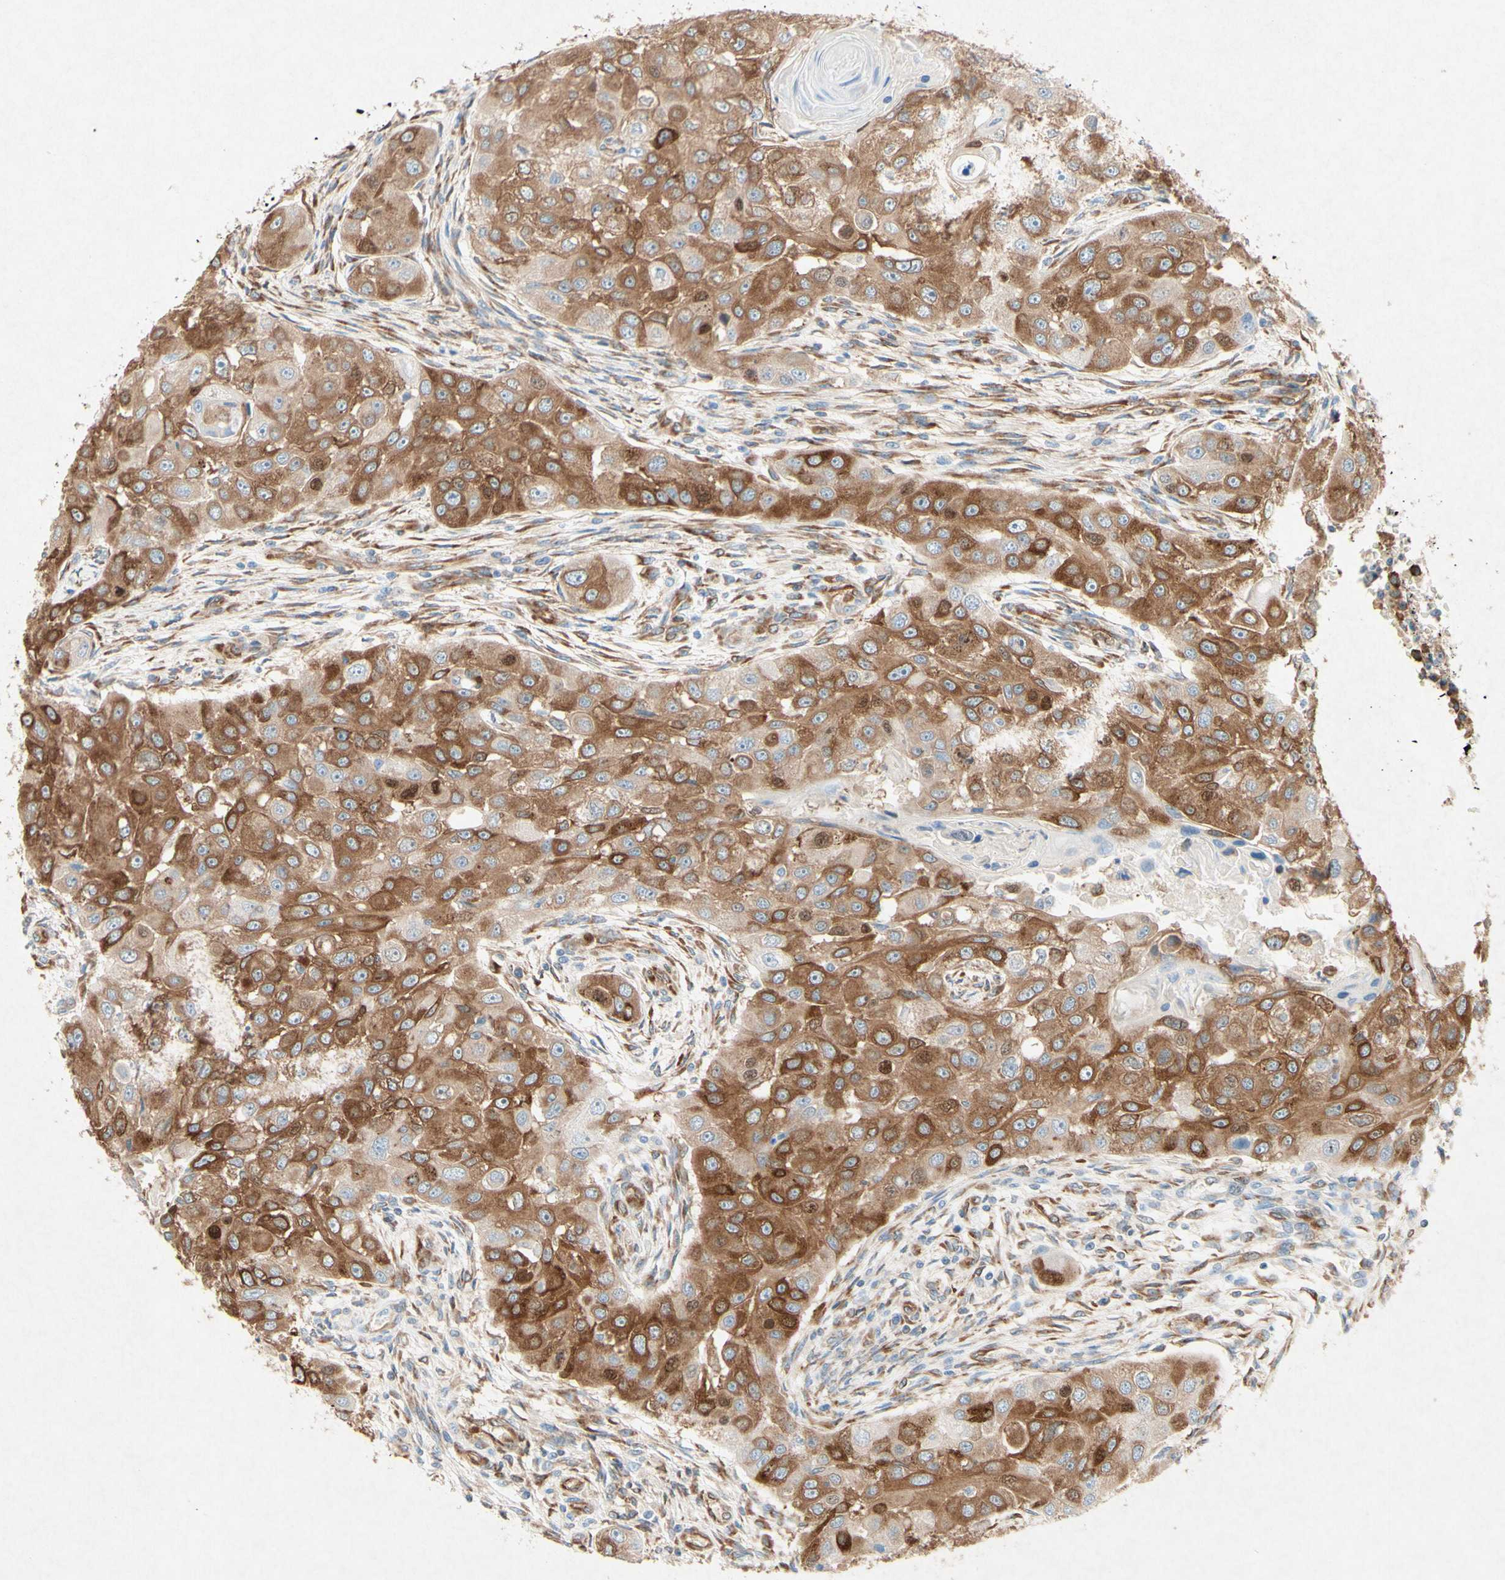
{"staining": {"intensity": "moderate", "quantity": ">75%", "location": "cytoplasmic/membranous"}, "tissue": "head and neck cancer", "cell_type": "Tumor cells", "image_type": "cancer", "snomed": [{"axis": "morphology", "description": "Normal tissue, NOS"}, {"axis": "morphology", "description": "Squamous cell carcinoma, NOS"}, {"axis": "topography", "description": "Skeletal muscle"}, {"axis": "topography", "description": "Head-Neck"}], "caption": "An image of head and neck cancer (squamous cell carcinoma) stained for a protein shows moderate cytoplasmic/membranous brown staining in tumor cells. The staining was performed using DAB, with brown indicating positive protein expression. Nuclei are stained blue with hematoxylin.", "gene": "PABPC1", "patient": {"sex": "male", "age": 51}}